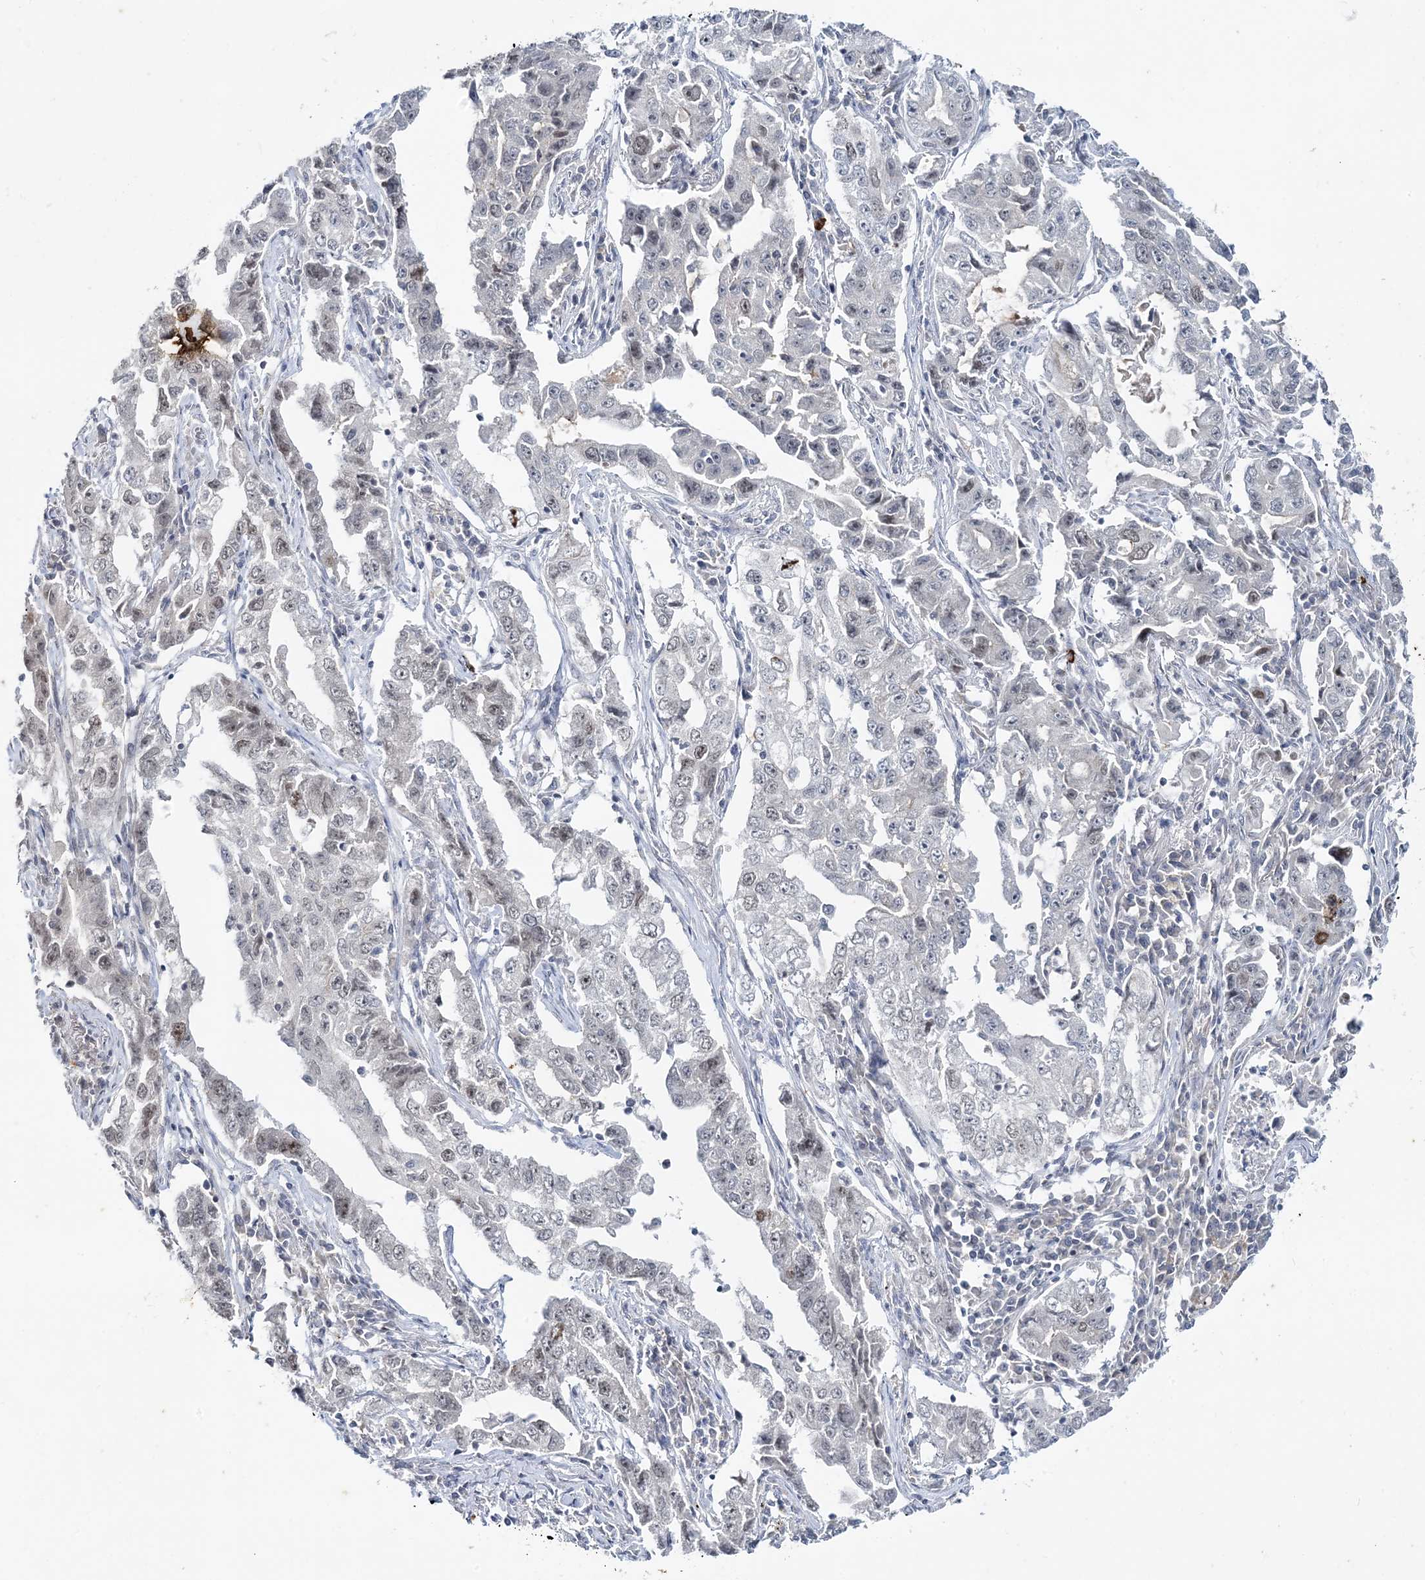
{"staining": {"intensity": "weak", "quantity": "<25%", "location": "nuclear"}, "tissue": "lung cancer", "cell_type": "Tumor cells", "image_type": "cancer", "snomed": [{"axis": "morphology", "description": "Adenocarcinoma, NOS"}, {"axis": "topography", "description": "Lung"}], "caption": "IHC histopathology image of human lung cancer stained for a protein (brown), which shows no expression in tumor cells. The staining is performed using DAB (3,3'-diaminobenzidine) brown chromogen with nuclei counter-stained in using hematoxylin.", "gene": "LEXM", "patient": {"sex": "female", "age": 51}}